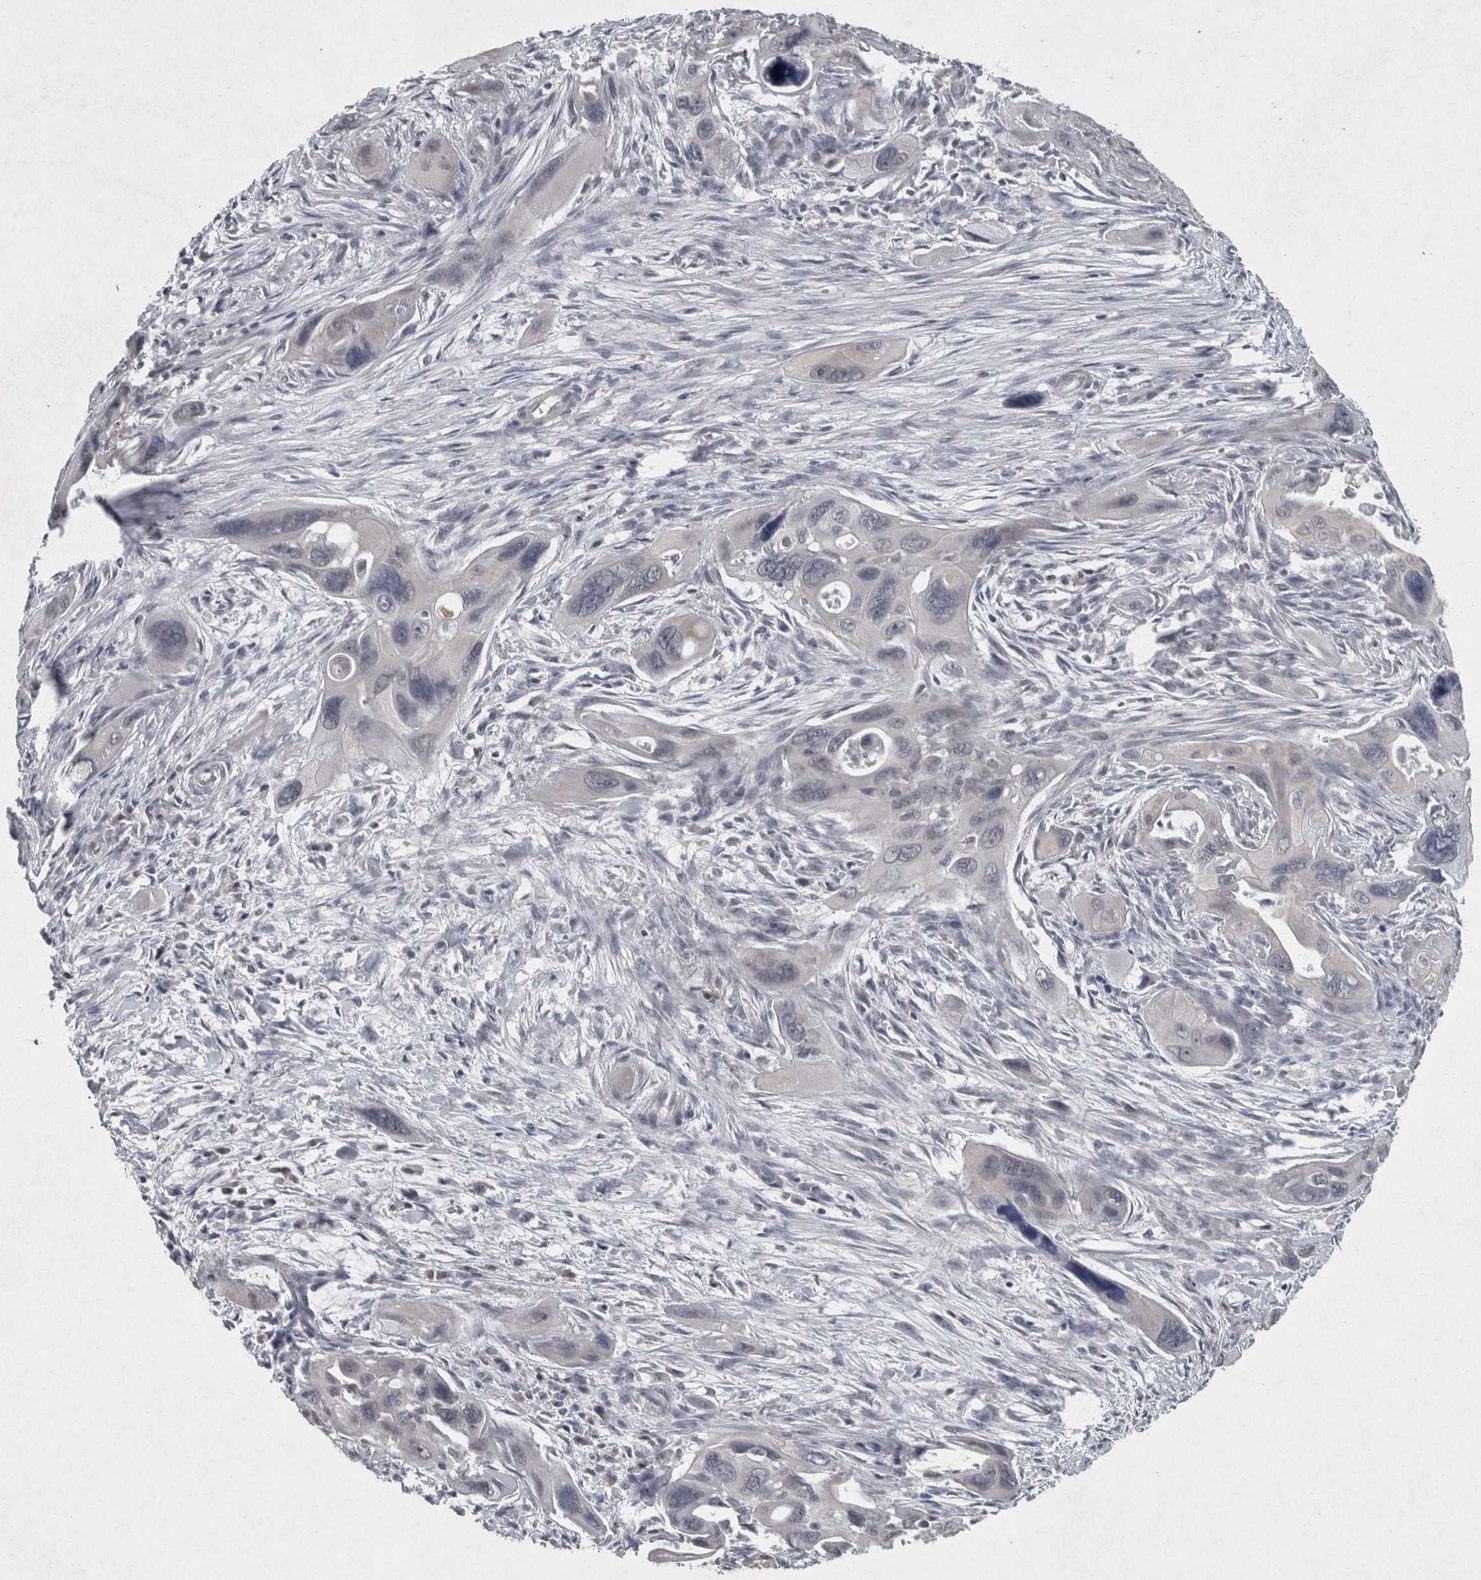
{"staining": {"intensity": "negative", "quantity": "none", "location": "none"}, "tissue": "pancreatic cancer", "cell_type": "Tumor cells", "image_type": "cancer", "snomed": [{"axis": "morphology", "description": "Adenocarcinoma, NOS"}, {"axis": "topography", "description": "Pancreas"}], "caption": "Histopathology image shows no significant protein positivity in tumor cells of pancreatic cancer (adenocarcinoma).", "gene": "WNT7A", "patient": {"sex": "male", "age": 73}}